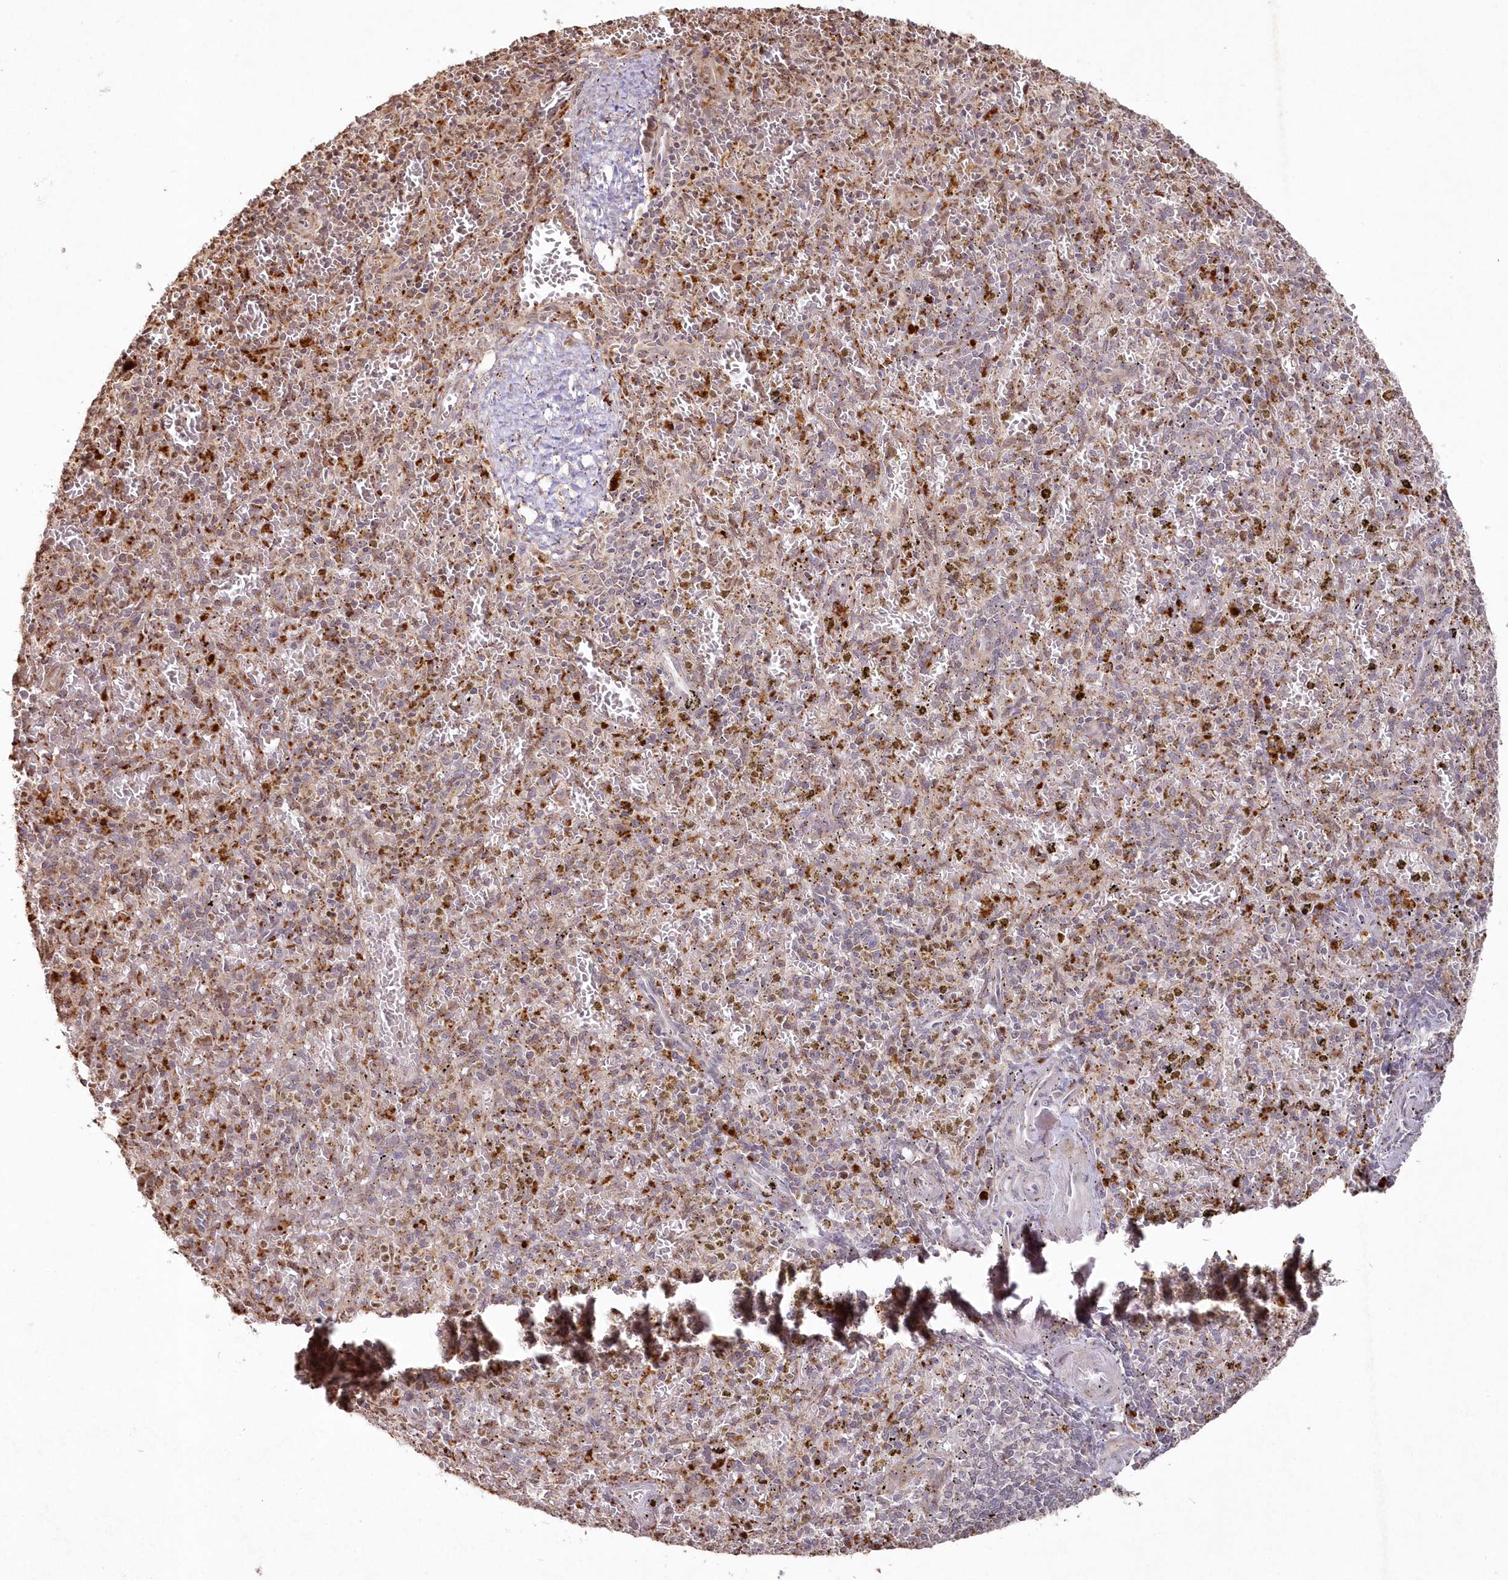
{"staining": {"intensity": "moderate", "quantity": "<25%", "location": "cytoplasmic/membranous"}, "tissue": "spleen", "cell_type": "Cells in red pulp", "image_type": "normal", "snomed": [{"axis": "morphology", "description": "Normal tissue, NOS"}, {"axis": "topography", "description": "Spleen"}], "caption": "Spleen stained with immunohistochemistry (IHC) exhibits moderate cytoplasmic/membranous expression in approximately <25% of cells in red pulp. The staining is performed using DAB brown chromogen to label protein expression. The nuclei are counter-stained blue using hematoxylin.", "gene": "ARSB", "patient": {"sex": "male", "age": 72}}